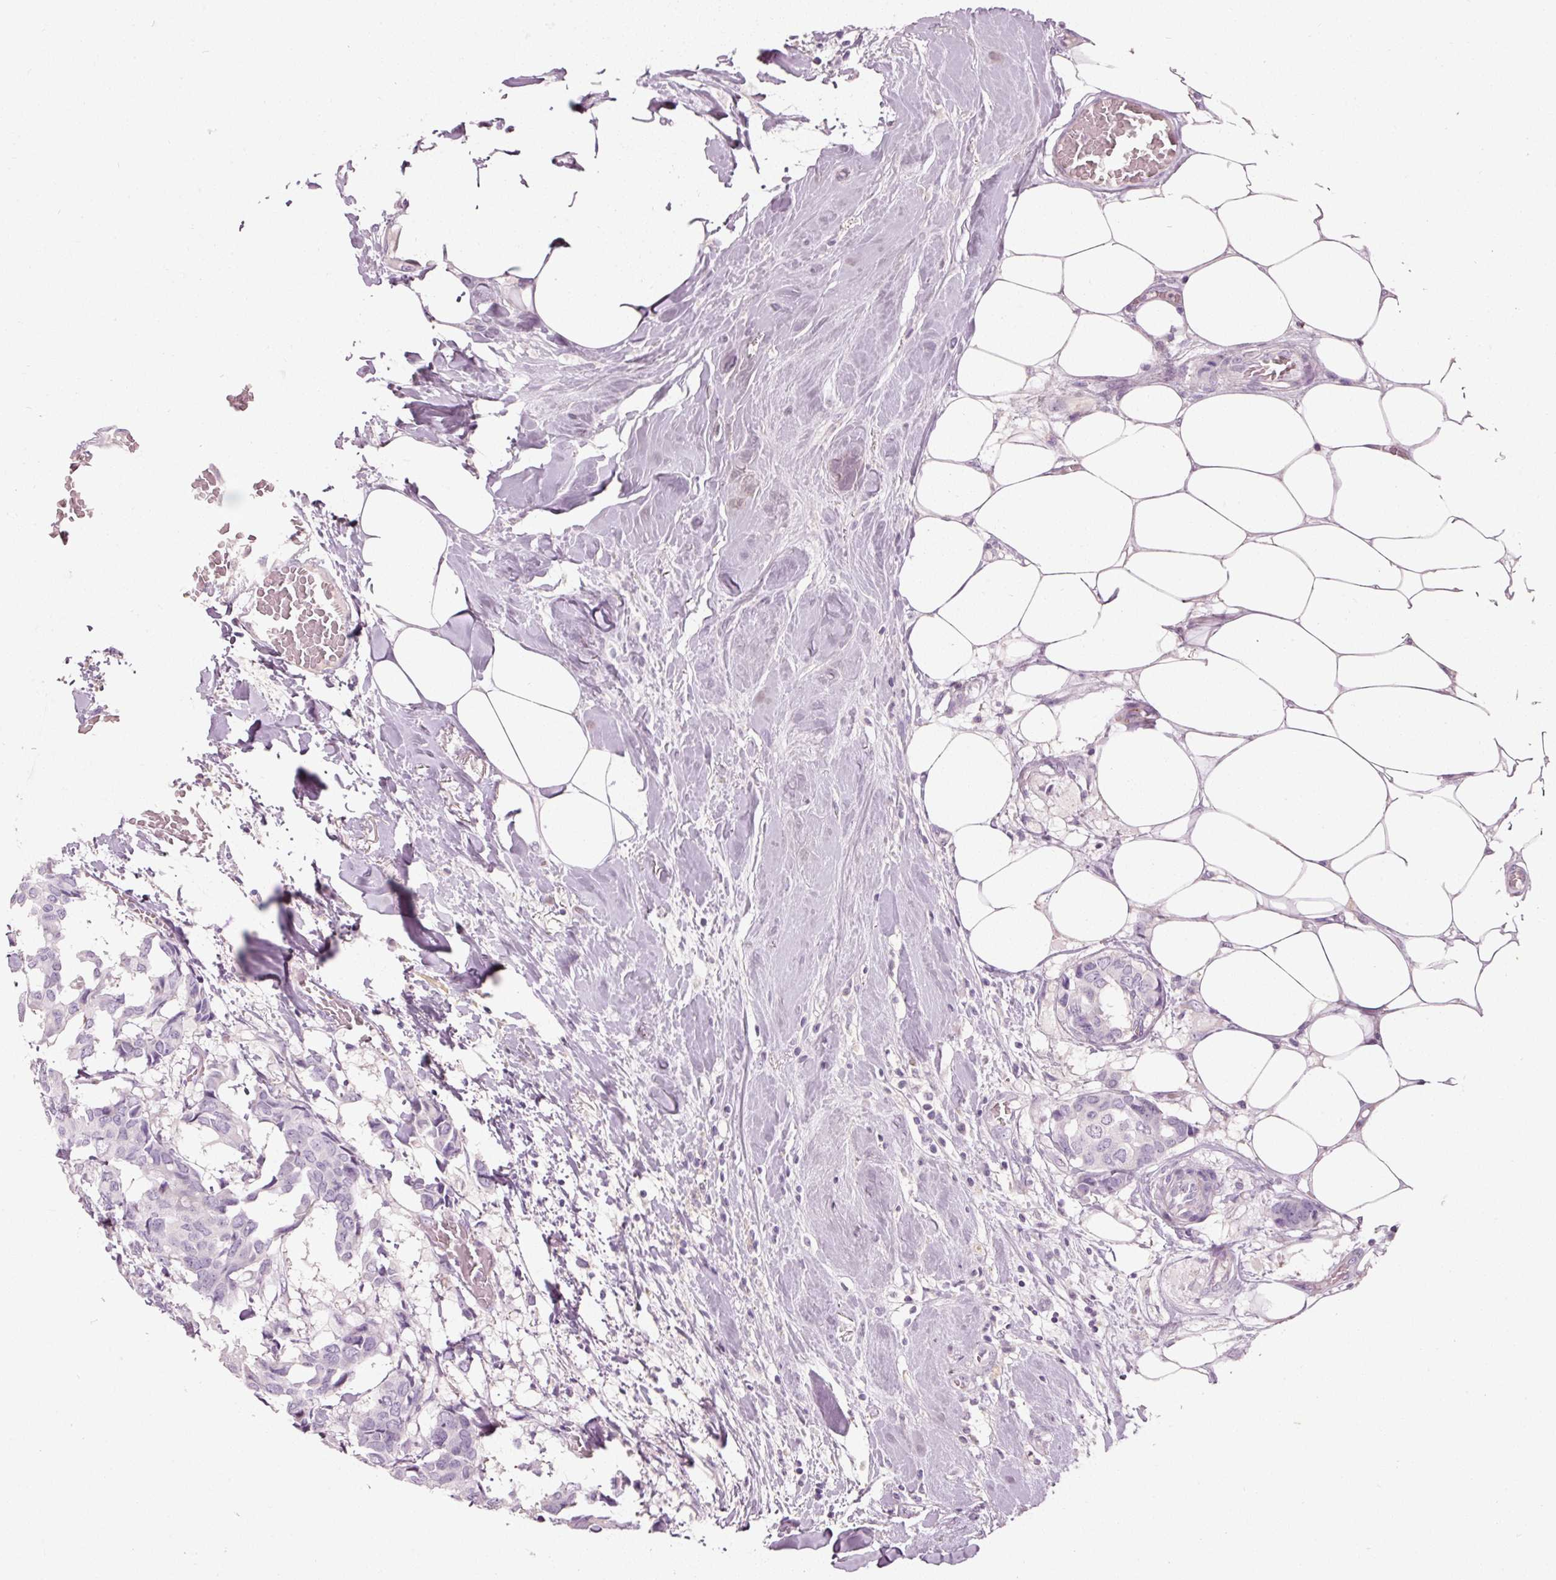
{"staining": {"intensity": "negative", "quantity": "none", "location": "none"}, "tissue": "breast cancer", "cell_type": "Tumor cells", "image_type": "cancer", "snomed": [{"axis": "morphology", "description": "Duct carcinoma"}, {"axis": "topography", "description": "Breast"}], "caption": "Immunohistochemical staining of breast cancer (intraductal carcinoma) shows no significant positivity in tumor cells.", "gene": "MUC5AC", "patient": {"sex": "female", "age": 75}}